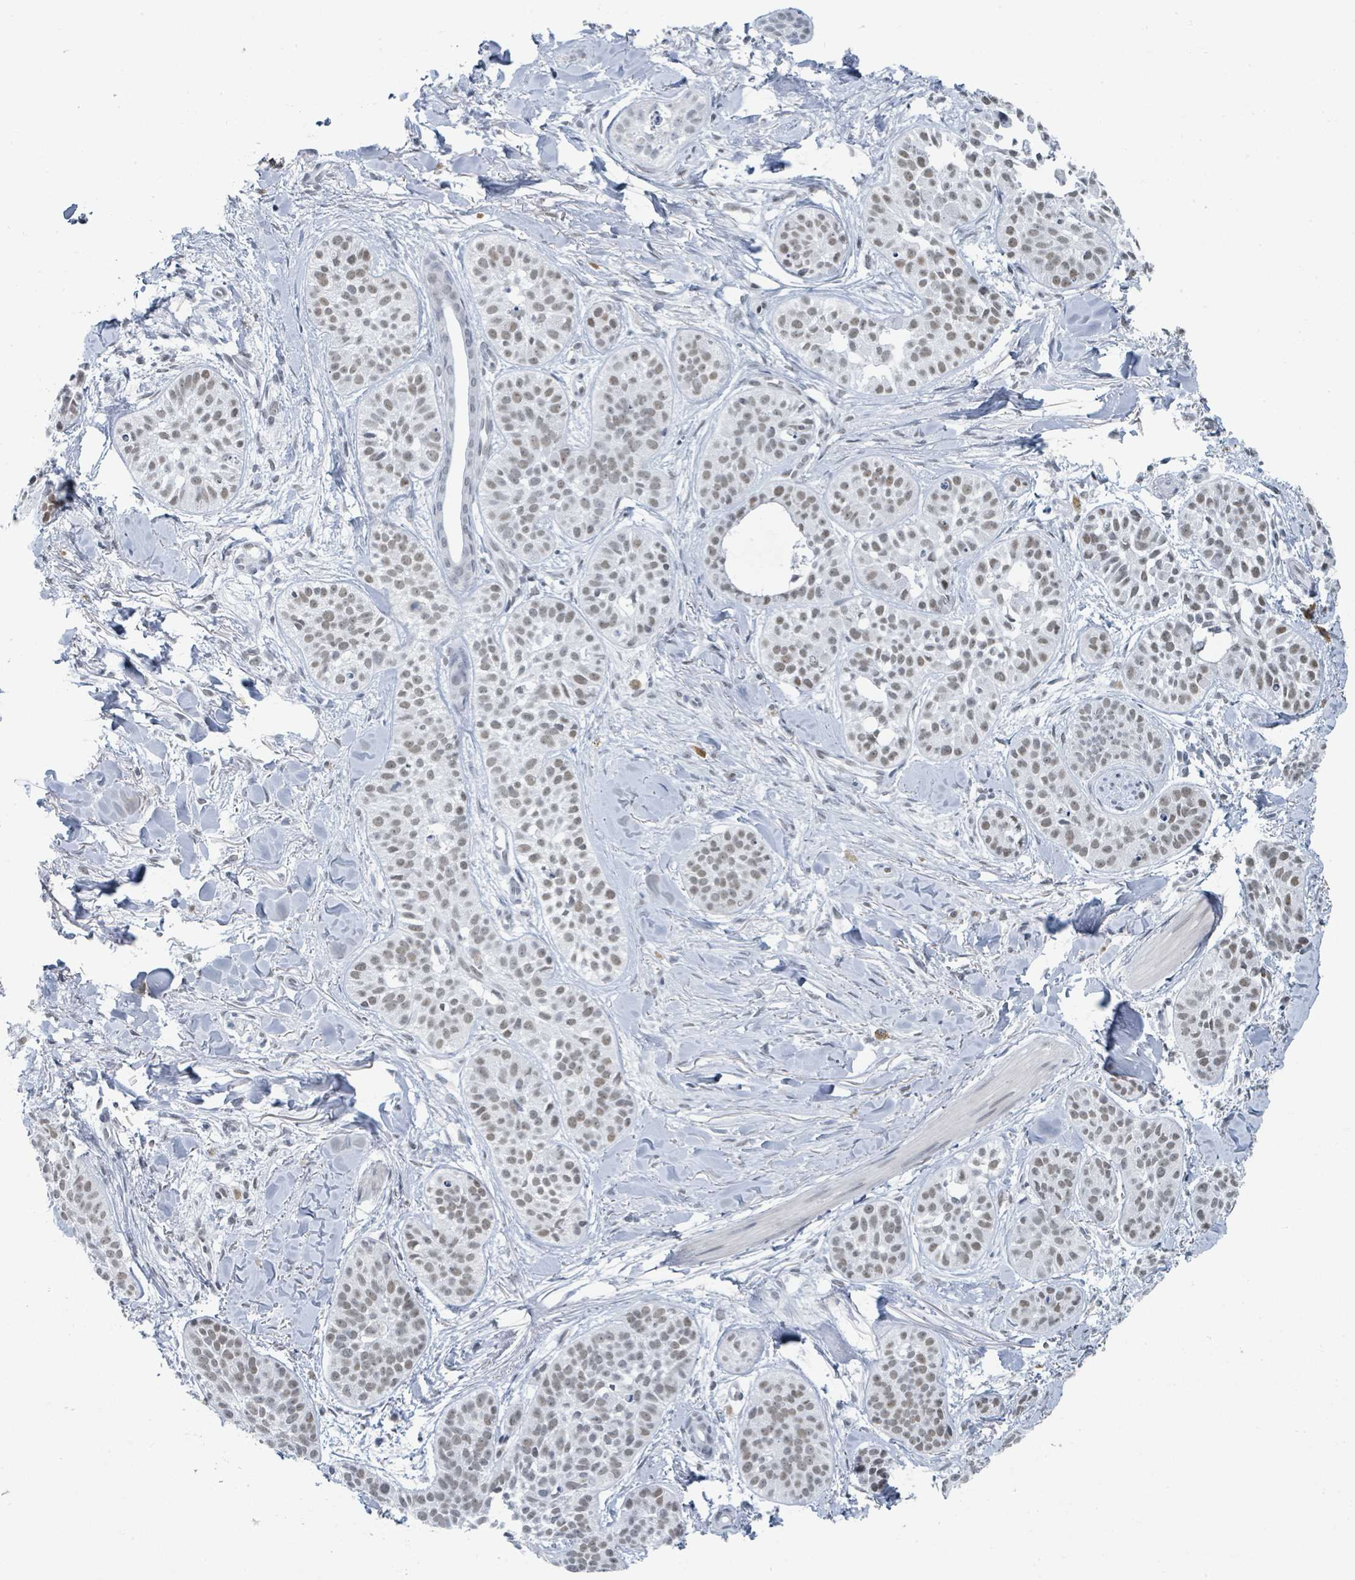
{"staining": {"intensity": "moderate", "quantity": ">75%", "location": "nuclear"}, "tissue": "skin cancer", "cell_type": "Tumor cells", "image_type": "cancer", "snomed": [{"axis": "morphology", "description": "Basal cell carcinoma"}, {"axis": "topography", "description": "Skin"}], "caption": "Basal cell carcinoma (skin) tissue shows moderate nuclear expression in approximately >75% of tumor cells", "gene": "EHMT2", "patient": {"sex": "male", "age": 52}}